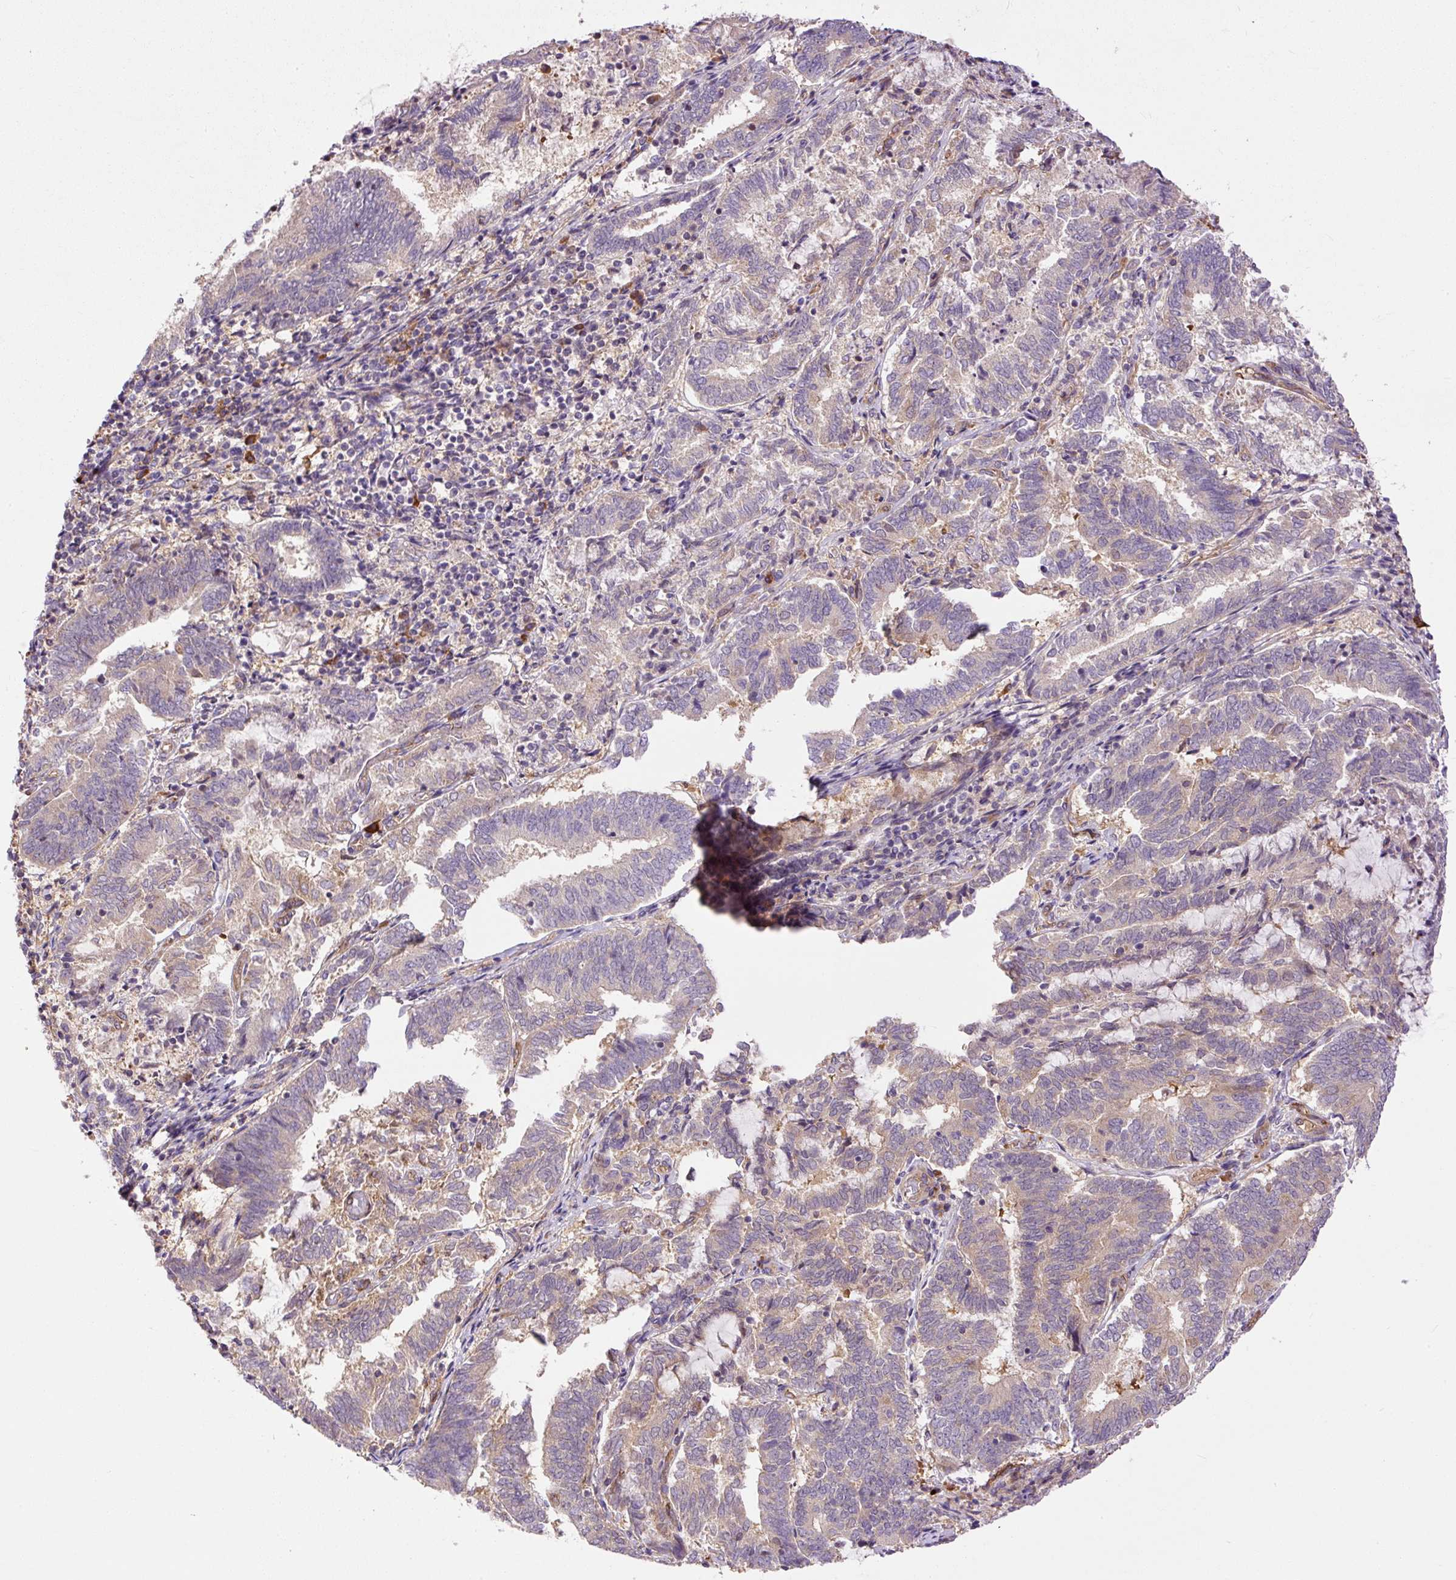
{"staining": {"intensity": "weak", "quantity": "25%-75%", "location": "cytoplasmic/membranous"}, "tissue": "endometrial cancer", "cell_type": "Tumor cells", "image_type": "cancer", "snomed": [{"axis": "morphology", "description": "Adenocarcinoma, NOS"}, {"axis": "topography", "description": "Endometrium"}], "caption": "Adenocarcinoma (endometrial) tissue shows weak cytoplasmic/membranous staining in approximately 25%-75% of tumor cells", "gene": "PPME1", "patient": {"sex": "female", "age": 80}}